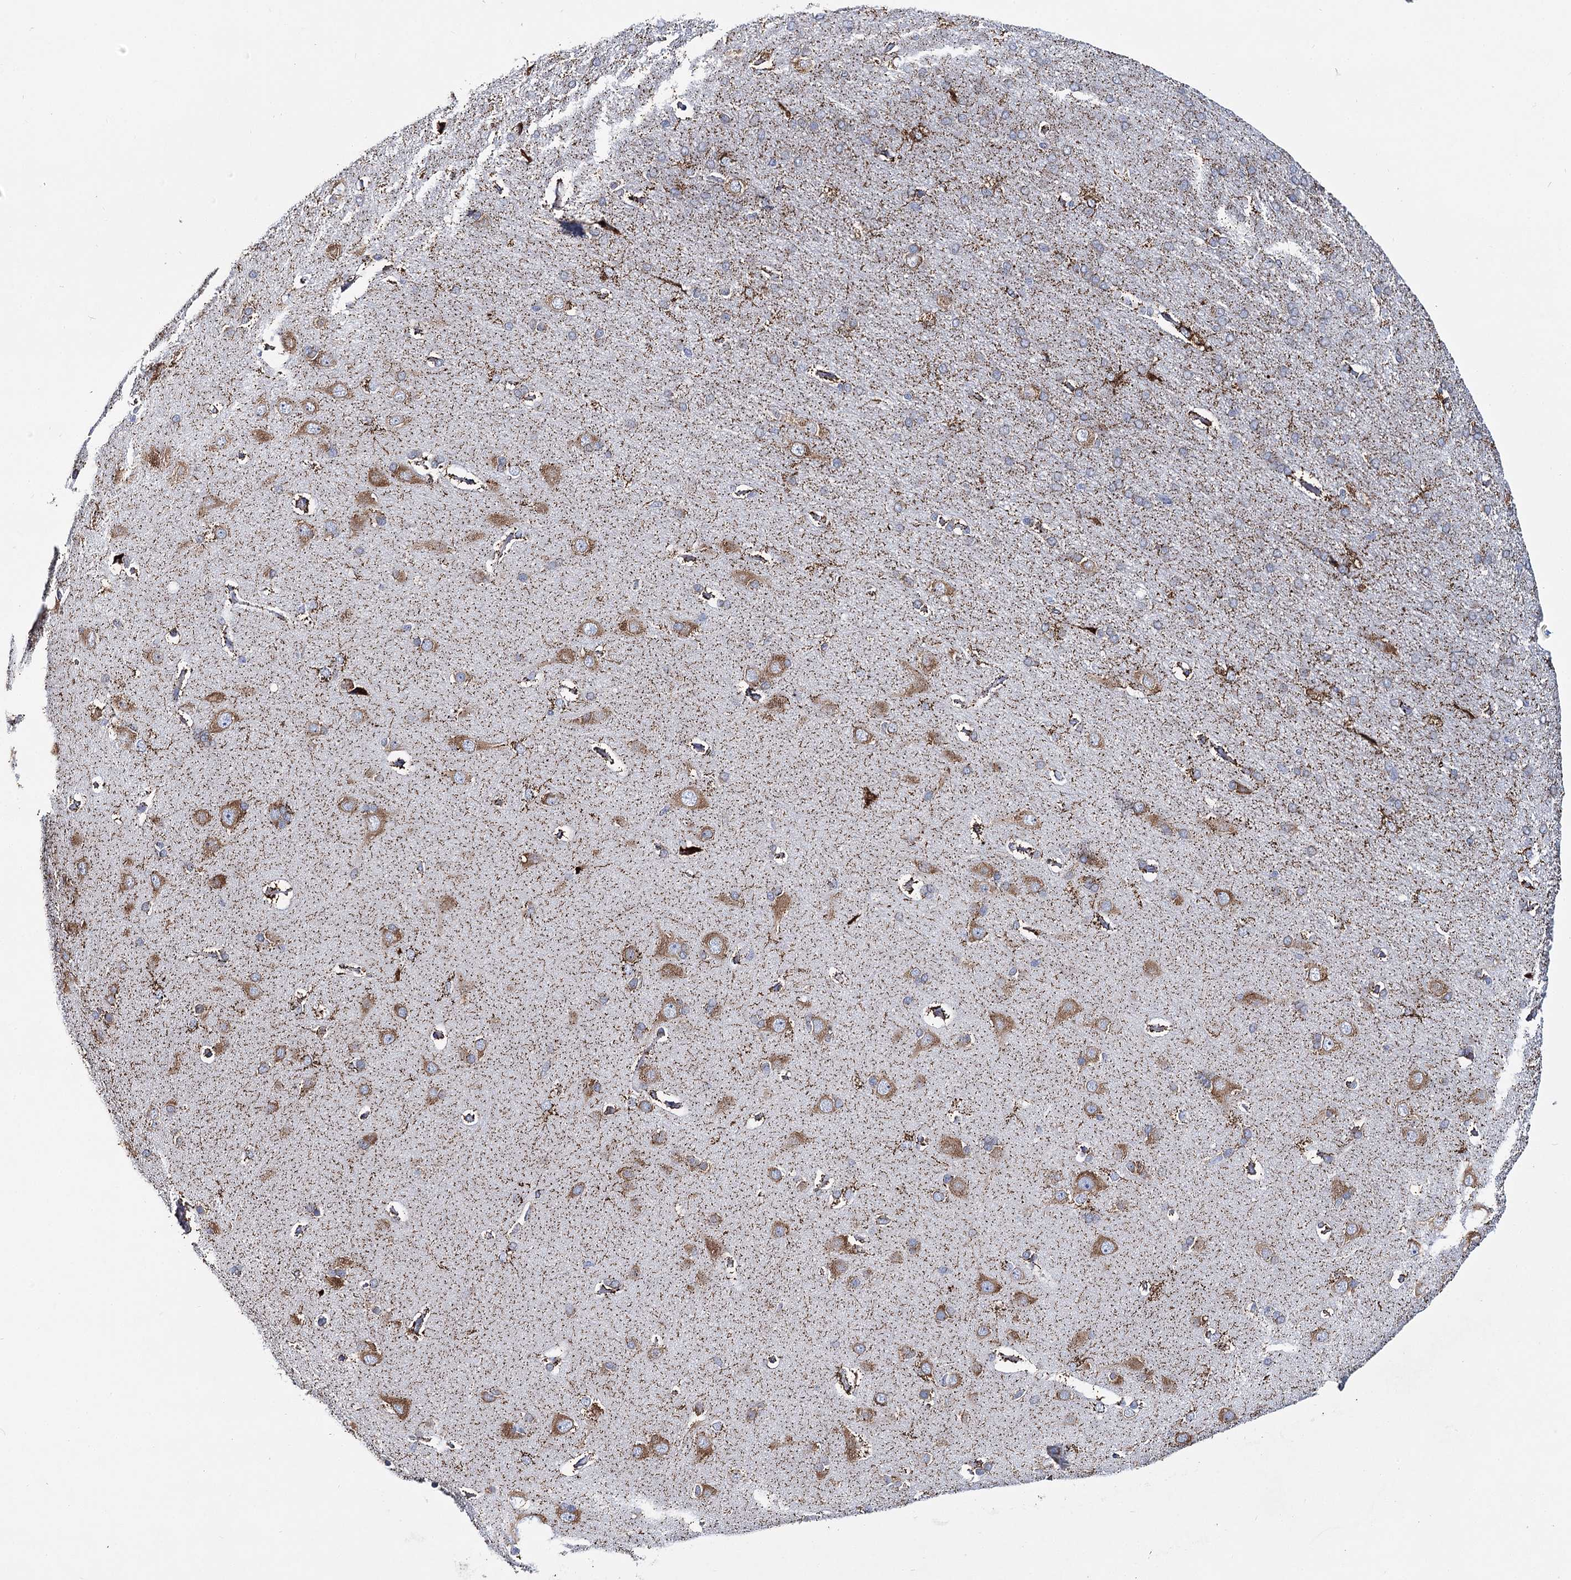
{"staining": {"intensity": "negative", "quantity": "none", "location": "none"}, "tissue": "cerebral cortex", "cell_type": "Endothelial cells", "image_type": "normal", "snomed": [{"axis": "morphology", "description": "Normal tissue, NOS"}, {"axis": "topography", "description": "Cerebral cortex"}], "caption": "Immunohistochemistry image of benign cerebral cortex: cerebral cortex stained with DAB demonstrates no significant protein staining in endothelial cells. Nuclei are stained in blue.", "gene": "THUMPD3", "patient": {"sex": "male", "age": 62}}